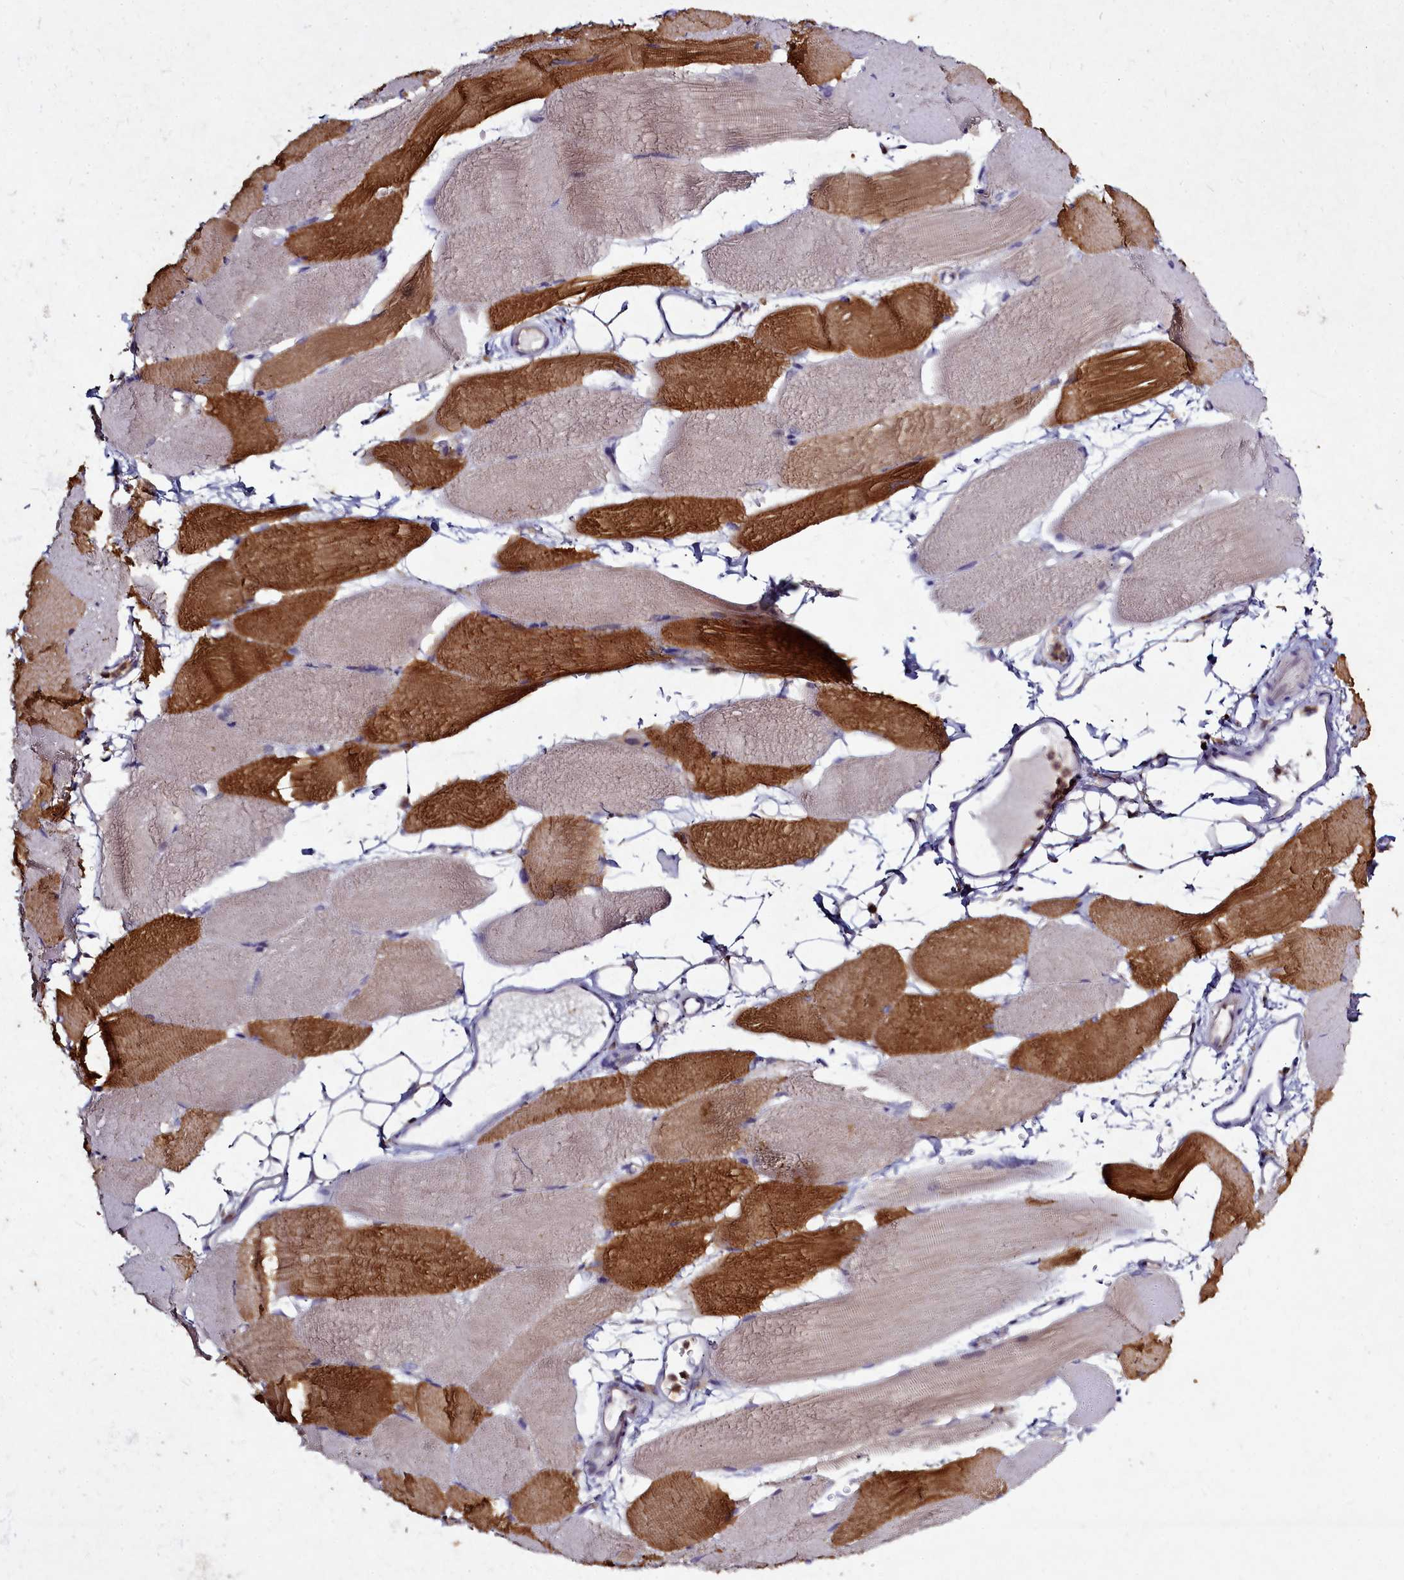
{"staining": {"intensity": "strong", "quantity": "25%-75%", "location": "cytoplasmic/membranous"}, "tissue": "skeletal muscle", "cell_type": "Myocytes", "image_type": "normal", "snomed": [{"axis": "morphology", "description": "Normal tissue, NOS"}, {"axis": "topography", "description": "Skeletal muscle"}, {"axis": "topography", "description": "Parathyroid gland"}], "caption": "The histopathology image exhibits a brown stain indicating the presence of a protein in the cytoplasmic/membranous of myocytes in skeletal muscle. (IHC, brightfield microscopy, high magnification).", "gene": "NCKAP1L", "patient": {"sex": "female", "age": 37}}